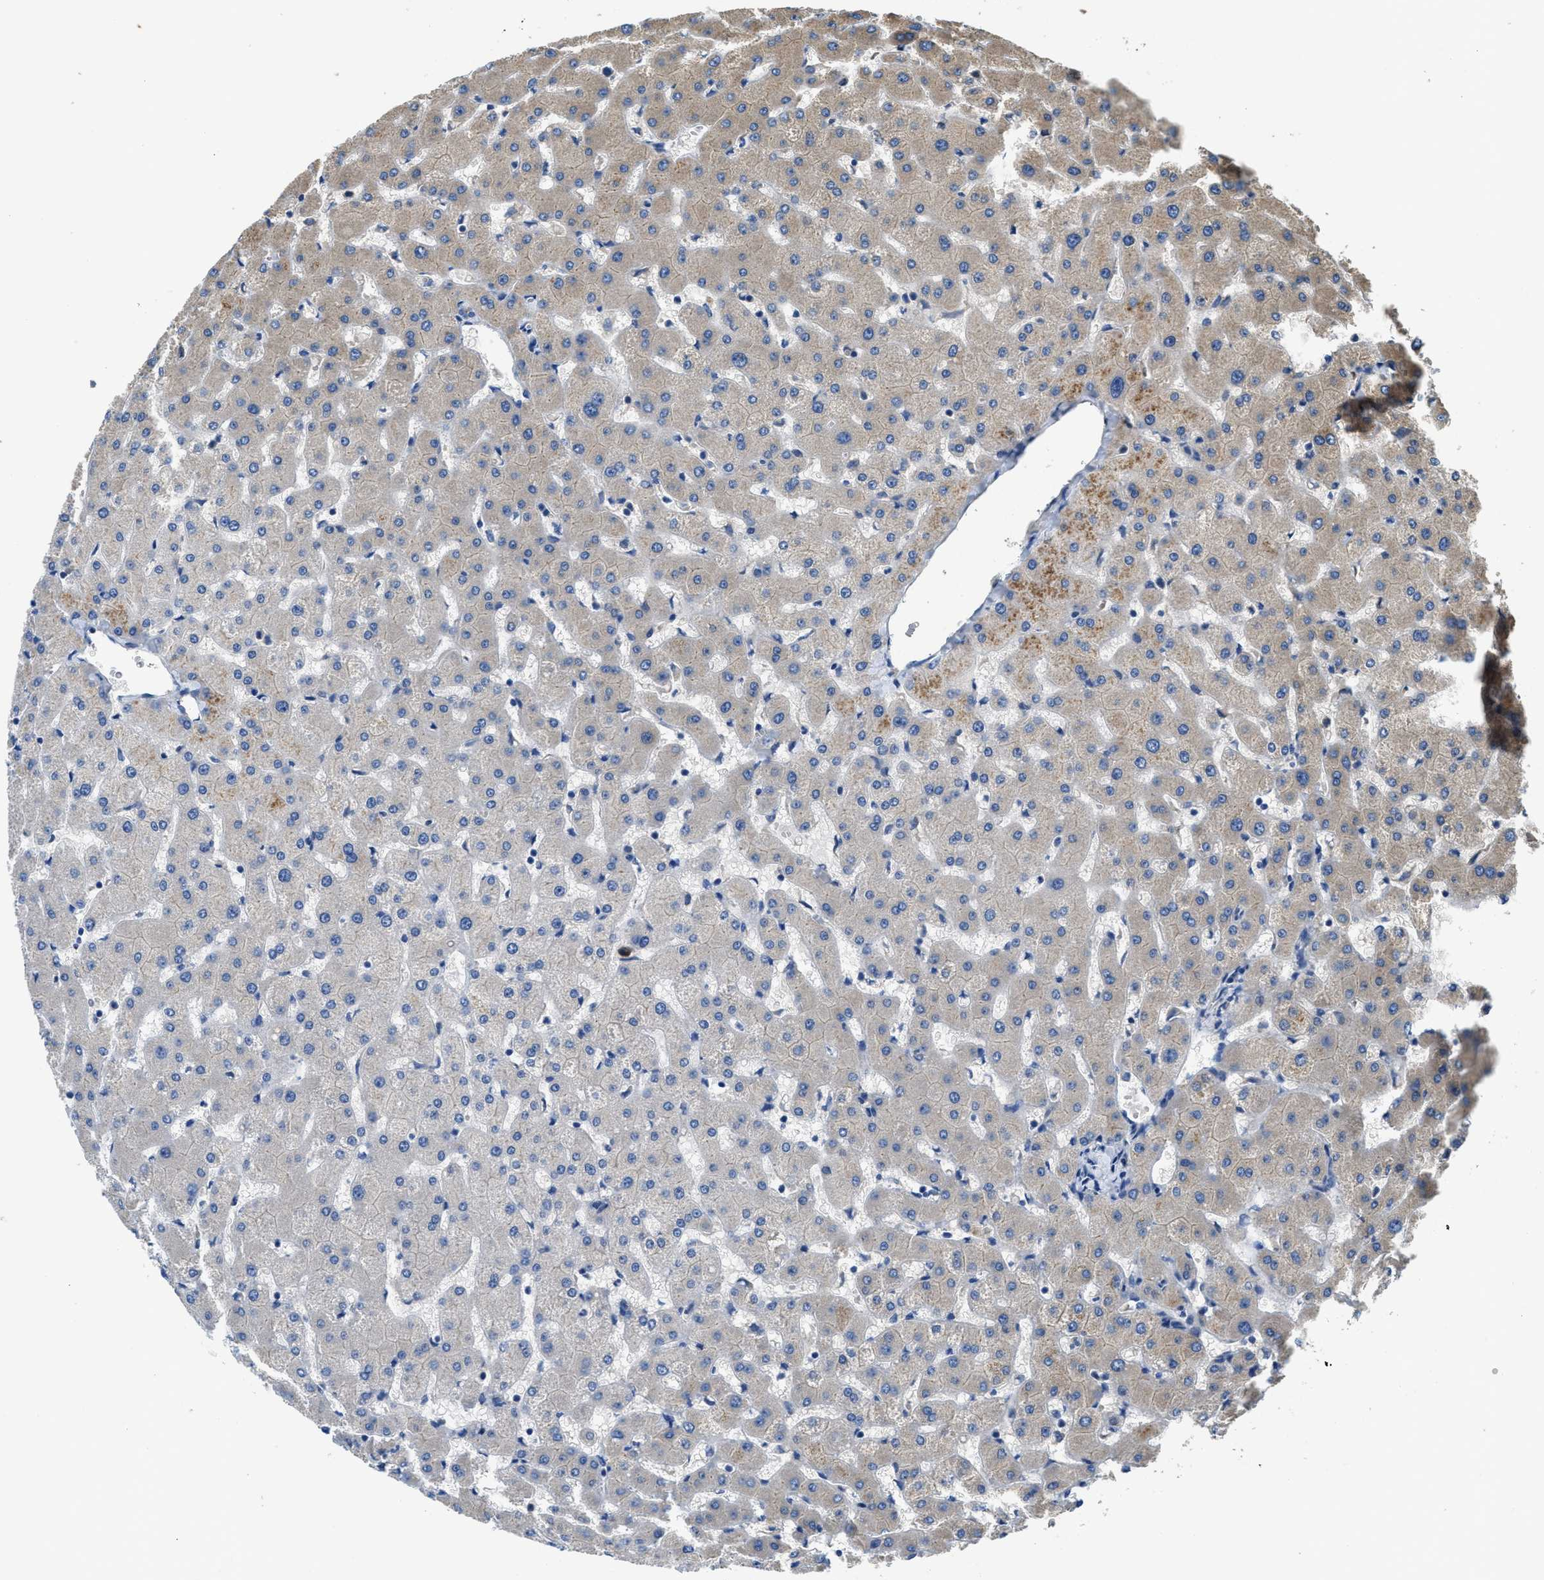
{"staining": {"intensity": "negative", "quantity": "none", "location": "none"}, "tissue": "liver", "cell_type": "Cholangiocytes", "image_type": "normal", "snomed": [{"axis": "morphology", "description": "Normal tissue, NOS"}, {"axis": "topography", "description": "Liver"}], "caption": "High magnification brightfield microscopy of benign liver stained with DAB (brown) and counterstained with hematoxylin (blue): cholangiocytes show no significant staining.", "gene": "RIPK2", "patient": {"sex": "female", "age": 63}}